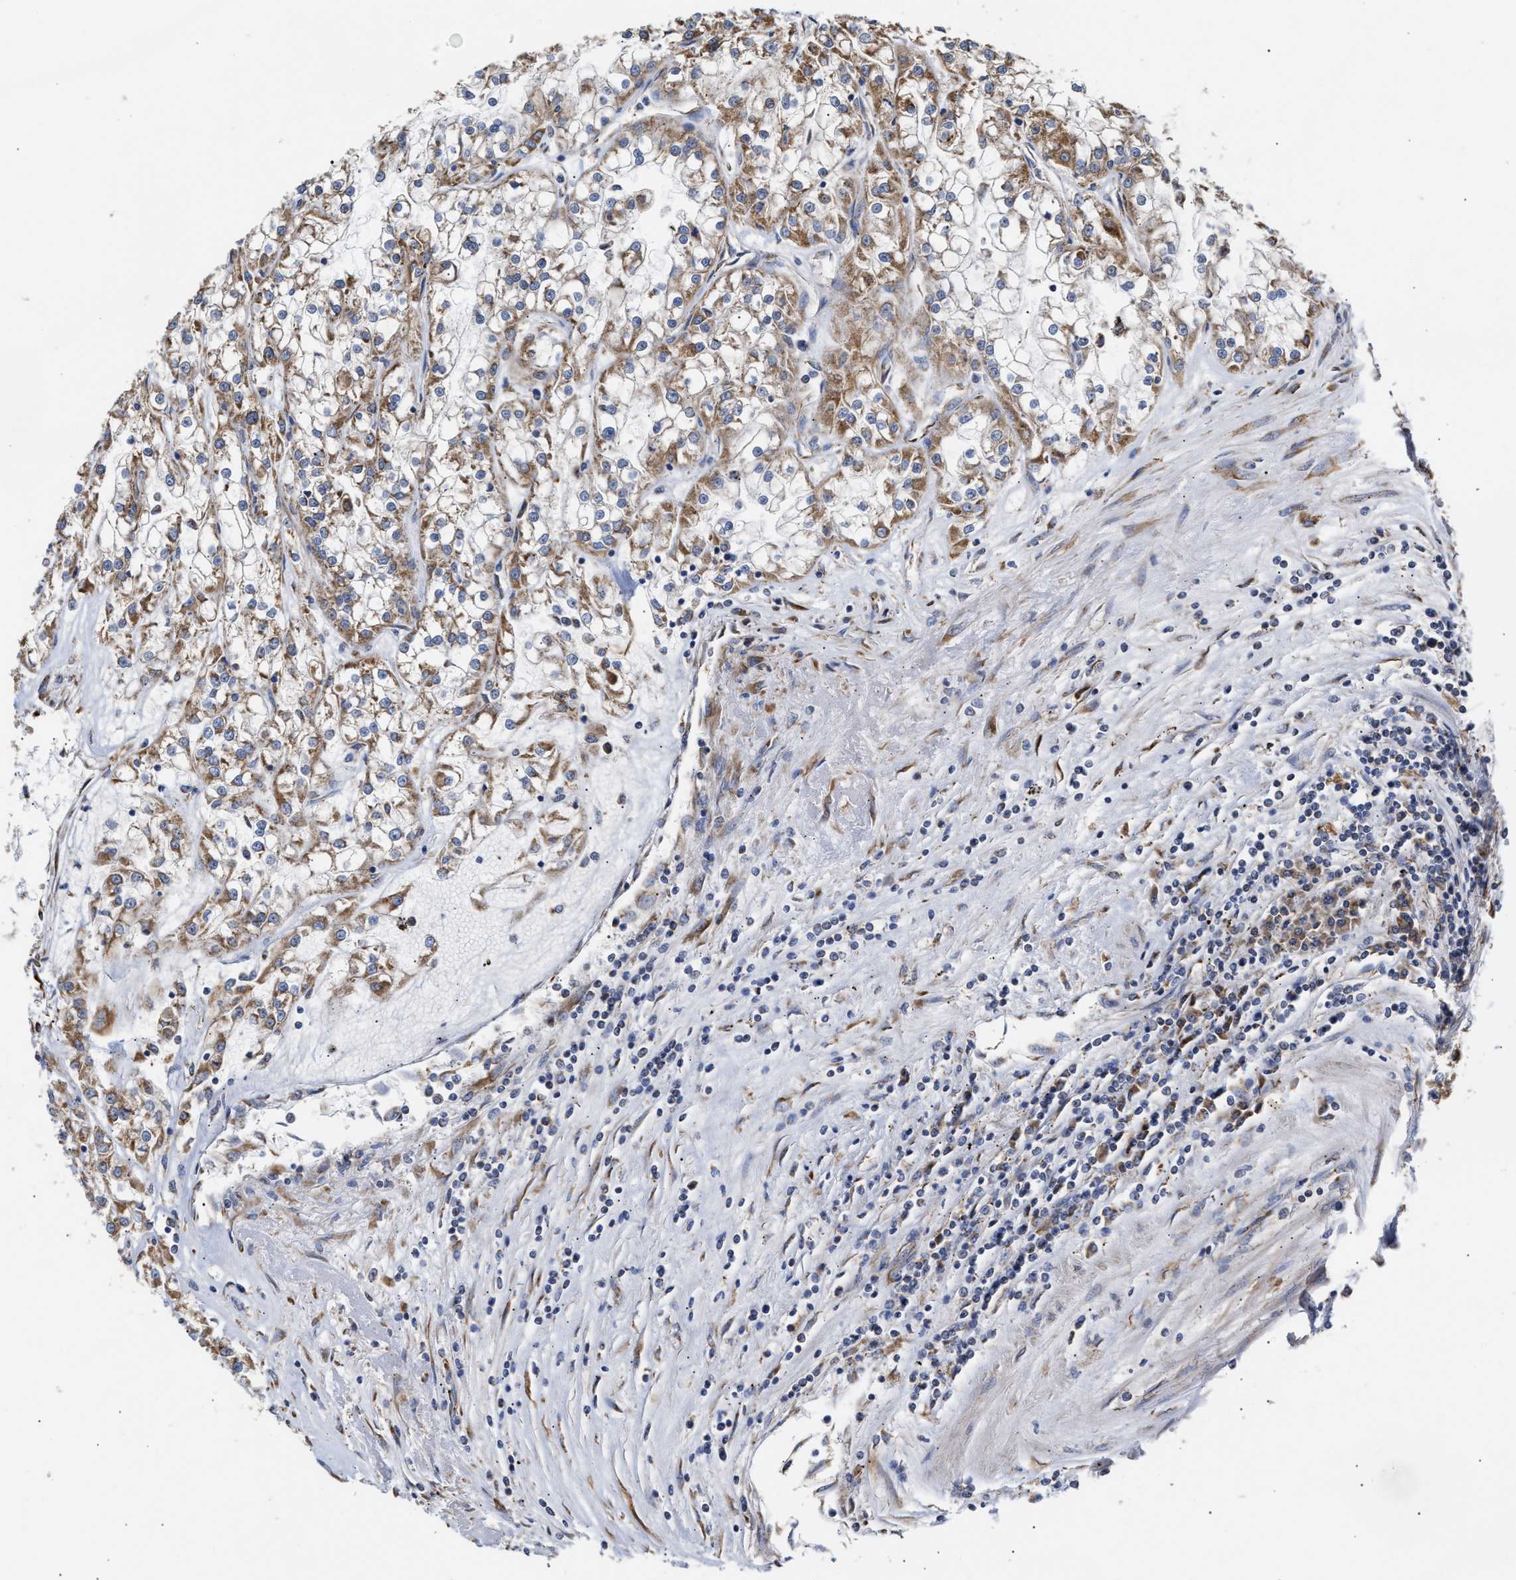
{"staining": {"intensity": "moderate", "quantity": ">75%", "location": "cytoplasmic/membranous"}, "tissue": "renal cancer", "cell_type": "Tumor cells", "image_type": "cancer", "snomed": [{"axis": "morphology", "description": "Adenocarcinoma, NOS"}, {"axis": "topography", "description": "Kidney"}], "caption": "Immunohistochemical staining of human renal cancer (adenocarcinoma) exhibits medium levels of moderate cytoplasmic/membranous staining in about >75% of tumor cells.", "gene": "MALSU1", "patient": {"sex": "female", "age": 52}}